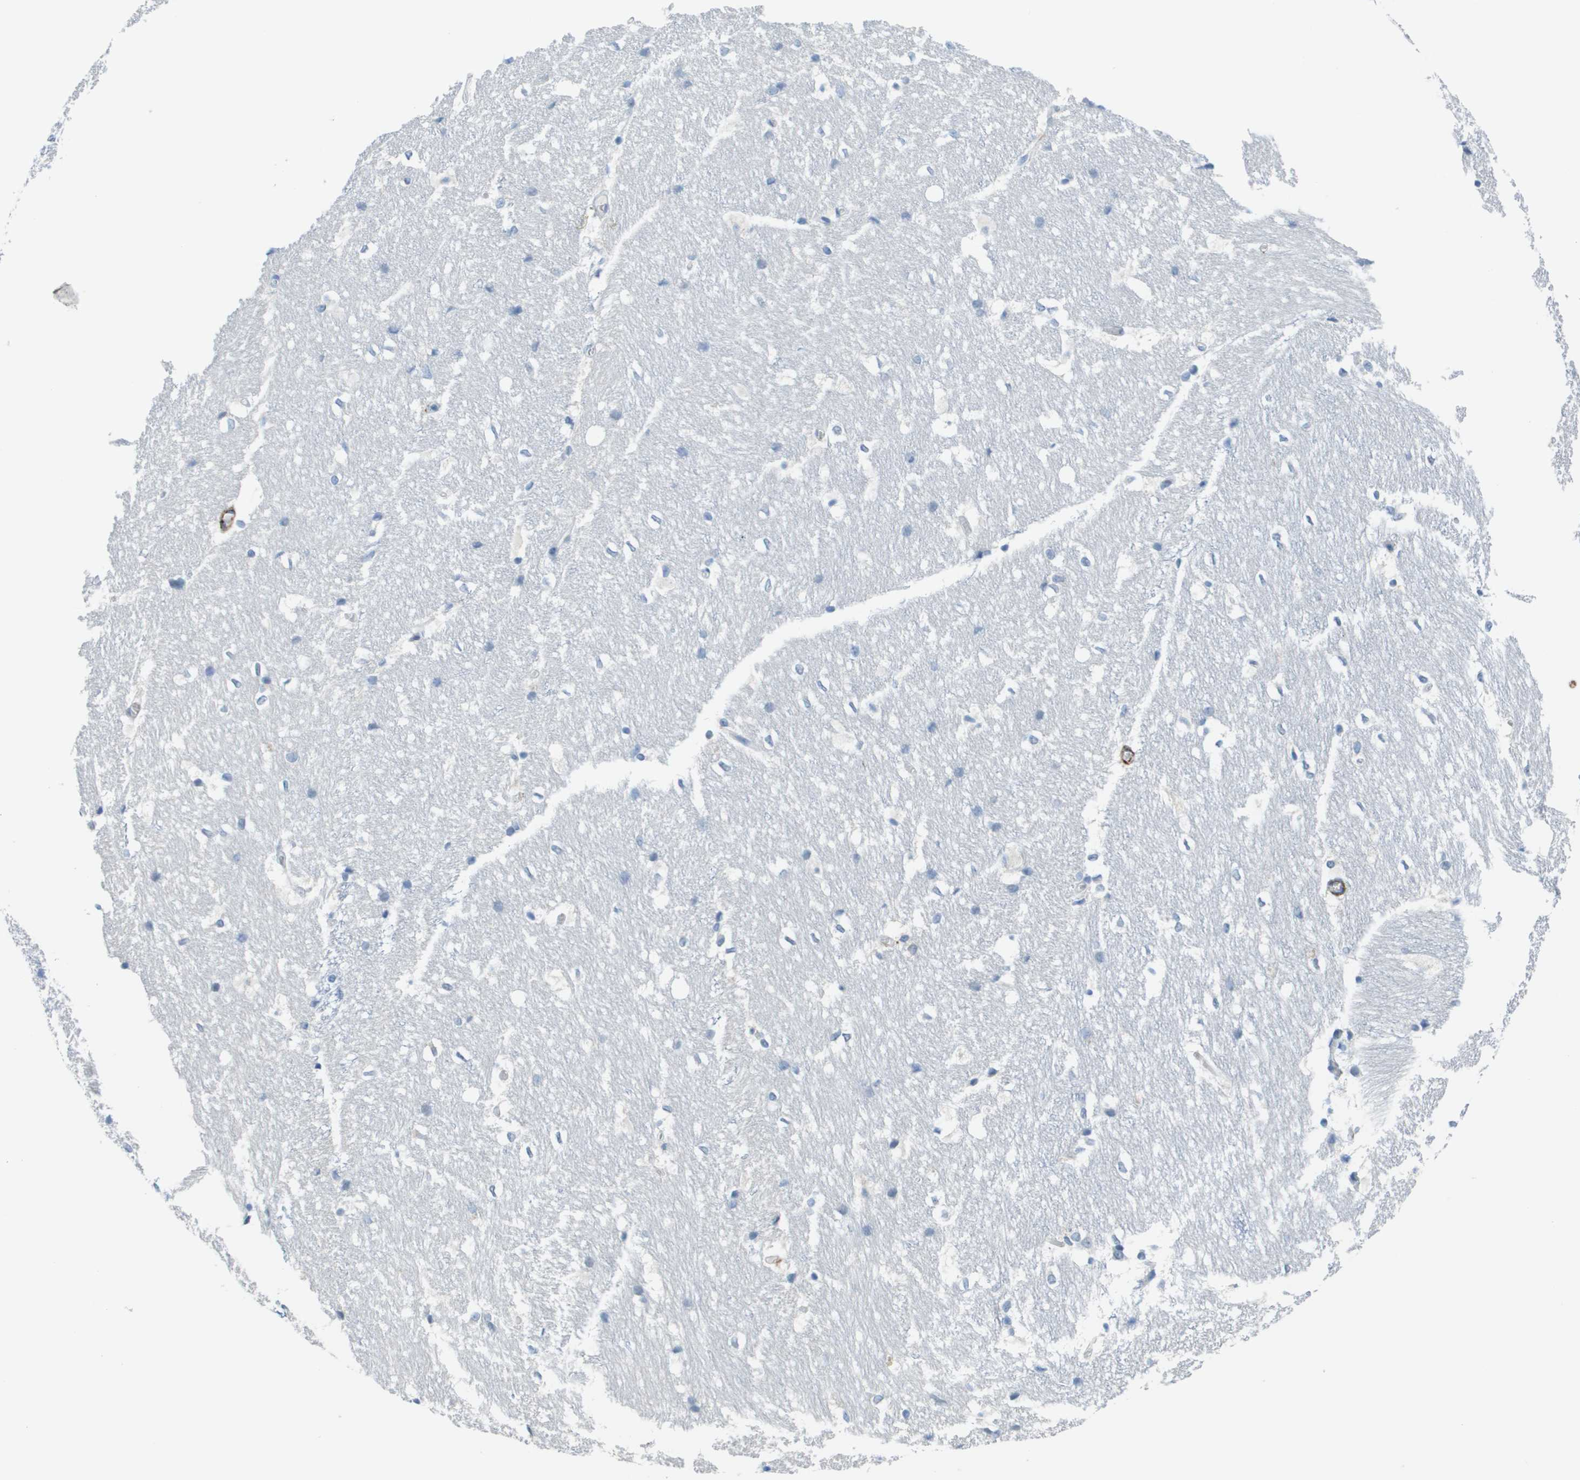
{"staining": {"intensity": "negative", "quantity": "none", "location": "none"}, "tissue": "hippocampus", "cell_type": "Glial cells", "image_type": "normal", "snomed": [{"axis": "morphology", "description": "Normal tissue, NOS"}, {"axis": "topography", "description": "Hippocampus"}], "caption": "Protein analysis of unremarkable hippocampus demonstrates no significant staining in glial cells. (Brightfield microscopy of DAB (3,3'-diaminobenzidine) IHC at high magnification).", "gene": "ZBTB43", "patient": {"sex": "female", "age": 19}}